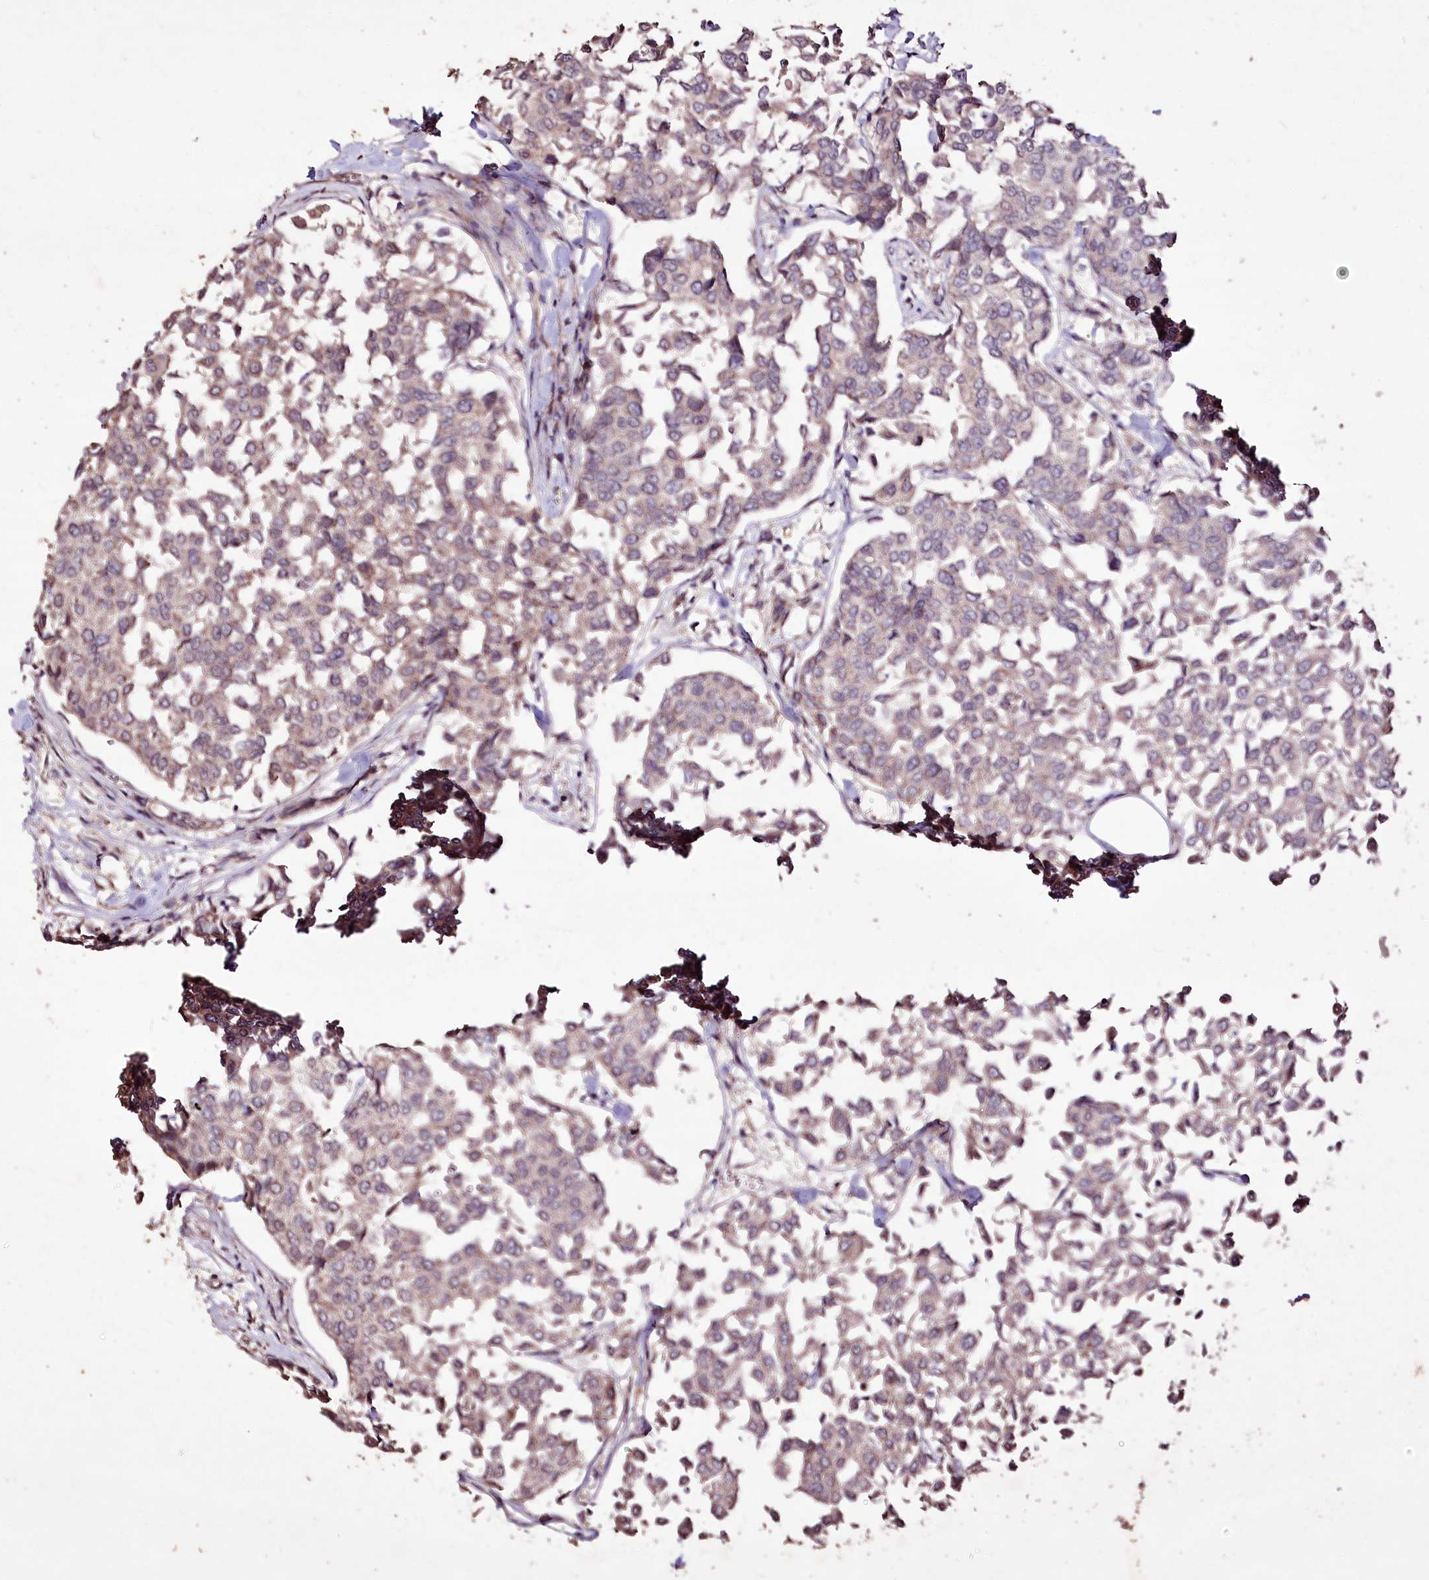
{"staining": {"intensity": "weak", "quantity": "<25%", "location": "cytoplasmic/membranous"}, "tissue": "breast cancer", "cell_type": "Tumor cells", "image_type": "cancer", "snomed": [{"axis": "morphology", "description": "Duct carcinoma"}, {"axis": "topography", "description": "Breast"}], "caption": "This is a photomicrograph of IHC staining of breast cancer (intraductal carcinoma), which shows no expression in tumor cells.", "gene": "CARD19", "patient": {"sex": "female", "age": 55}}